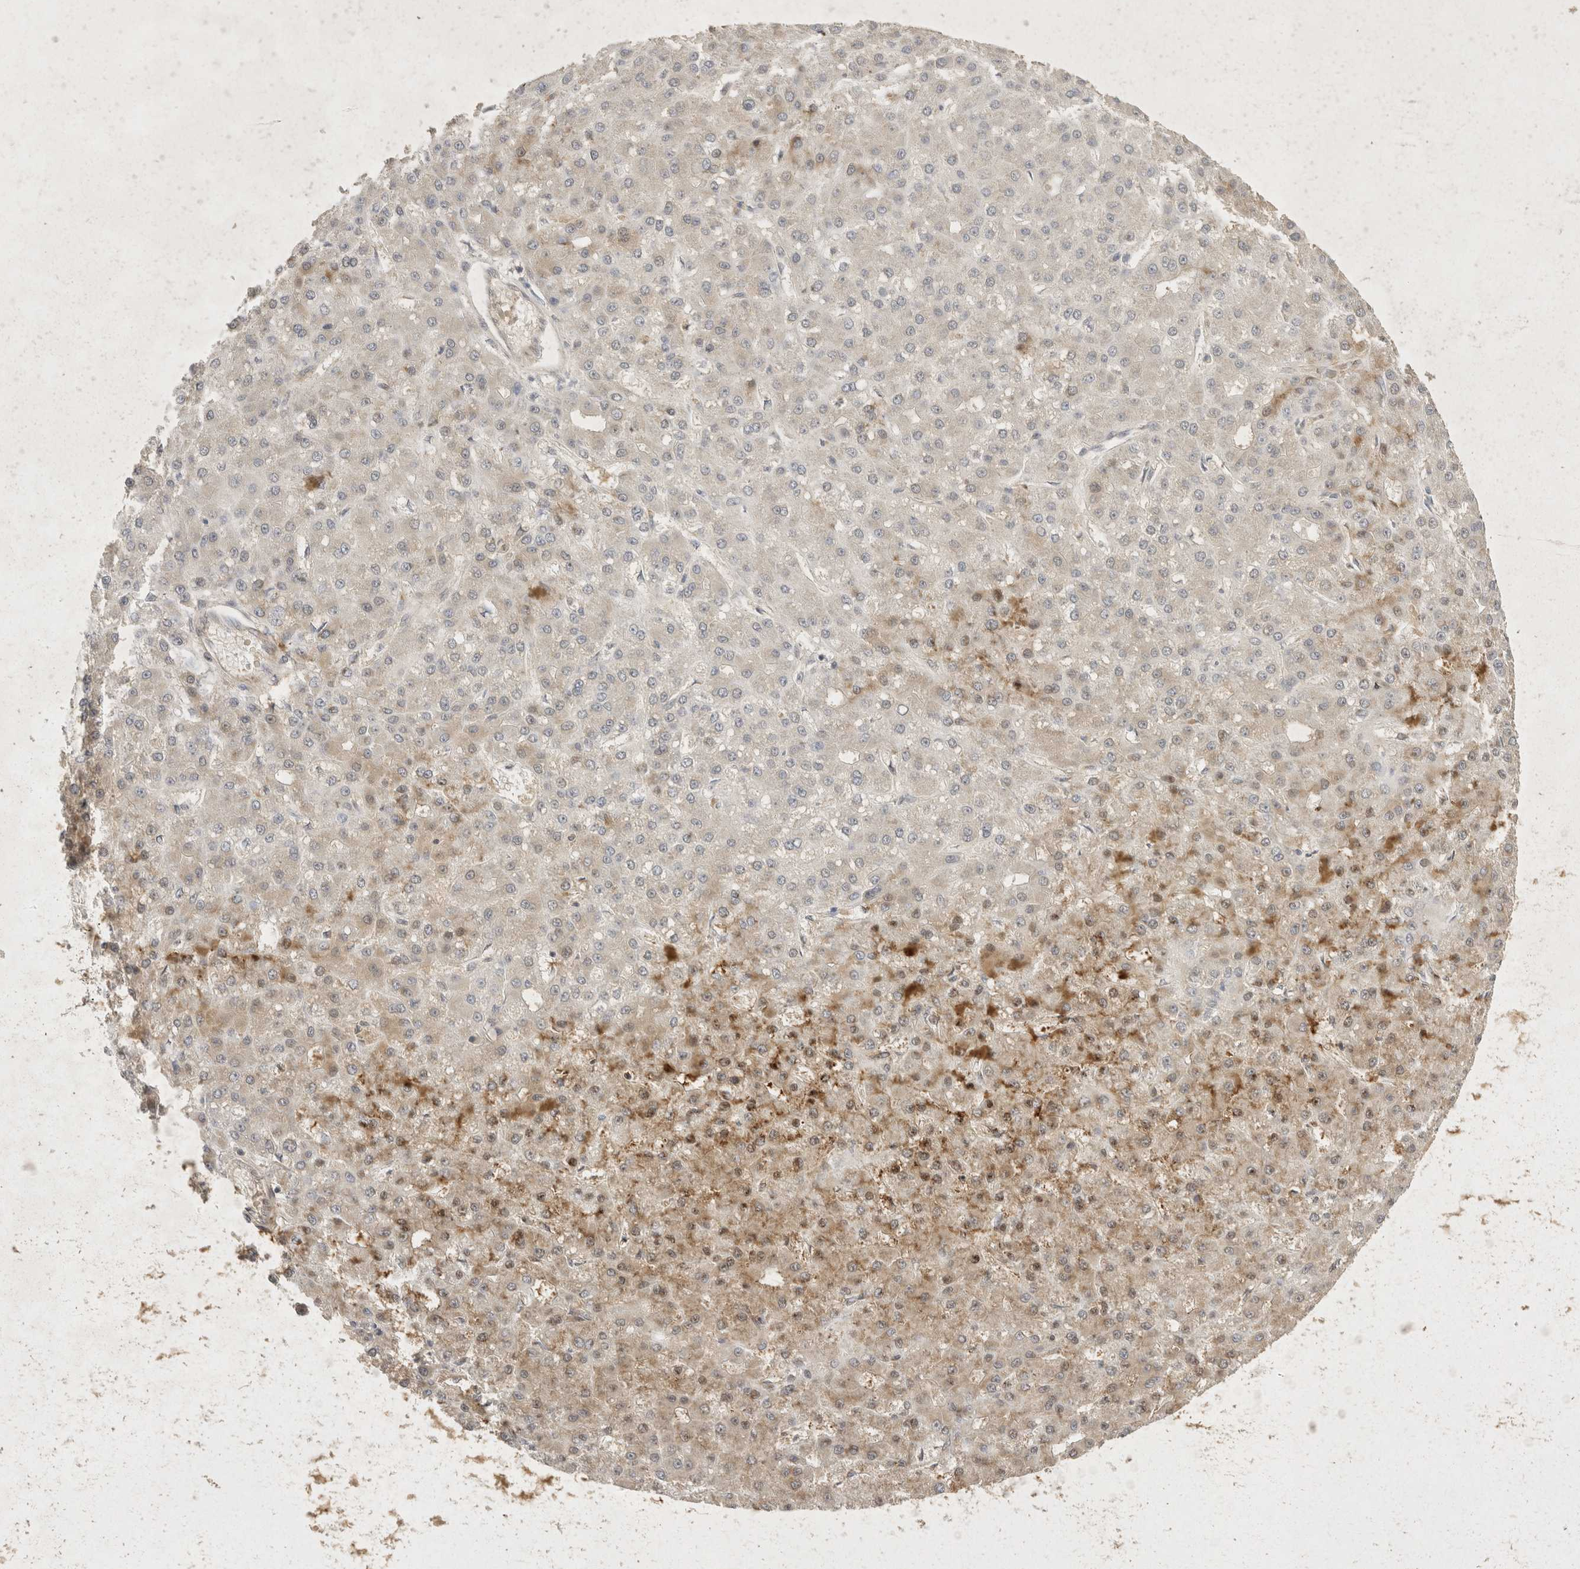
{"staining": {"intensity": "weak", "quantity": "25%-75%", "location": "cytoplasmic/membranous"}, "tissue": "liver cancer", "cell_type": "Tumor cells", "image_type": "cancer", "snomed": [{"axis": "morphology", "description": "Carcinoma, Hepatocellular, NOS"}, {"axis": "topography", "description": "Liver"}], "caption": "The micrograph displays staining of liver cancer, revealing weak cytoplasmic/membranous protein expression (brown color) within tumor cells. The protein is stained brown, and the nuclei are stained in blue (DAB IHC with brightfield microscopy, high magnification).", "gene": "EIF4G3", "patient": {"sex": "male", "age": 67}}